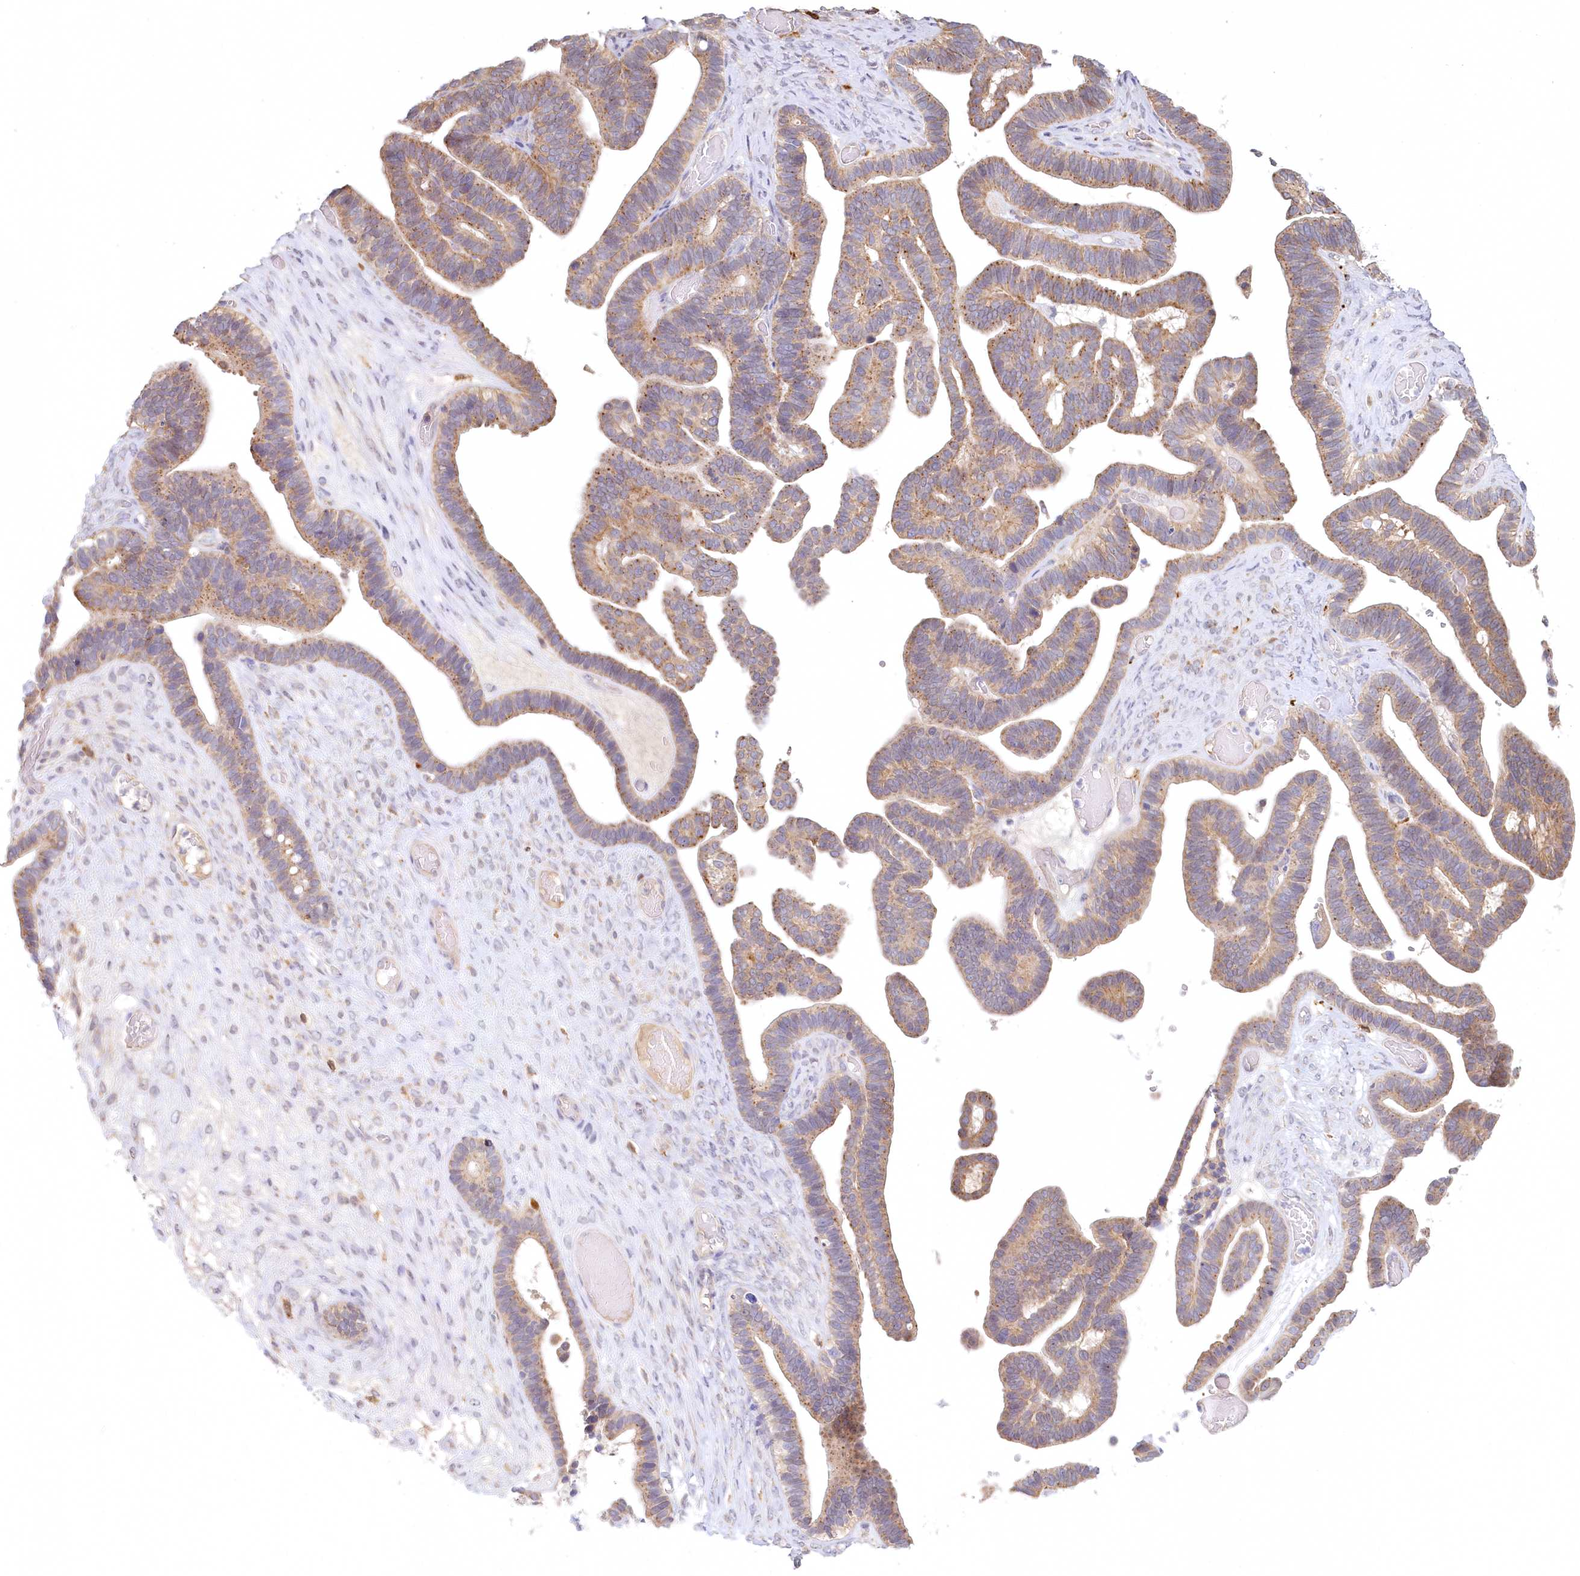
{"staining": {"intensity": "moderate", "quantity": "25%-75%", "location": "cytoplasmic/membranous"}, "tissue": "ovarian cancer", "cell_type": "Tumor cells", "image_type": "cancer", "snomed": [{"axis": "morphology", "description": "Cystadenocarcinoma, serous, NOS"}, {"axis": "topography", "description": "Ovary"}], "caption": "Immunohistochemistry photomicrograph of neoplastic tissue: human ovarian serous cystadenocarcinoma stained using immunohistochemistry (IHC) demonstrates medium levels of moderate protein expression localized specifically in the cytoplasmic/membranous of tumor cells, appearing as a cytoplasmic/membranous brown color.", "gene": "VSIG1", "patient": {"sex": "female", "age": 56}}